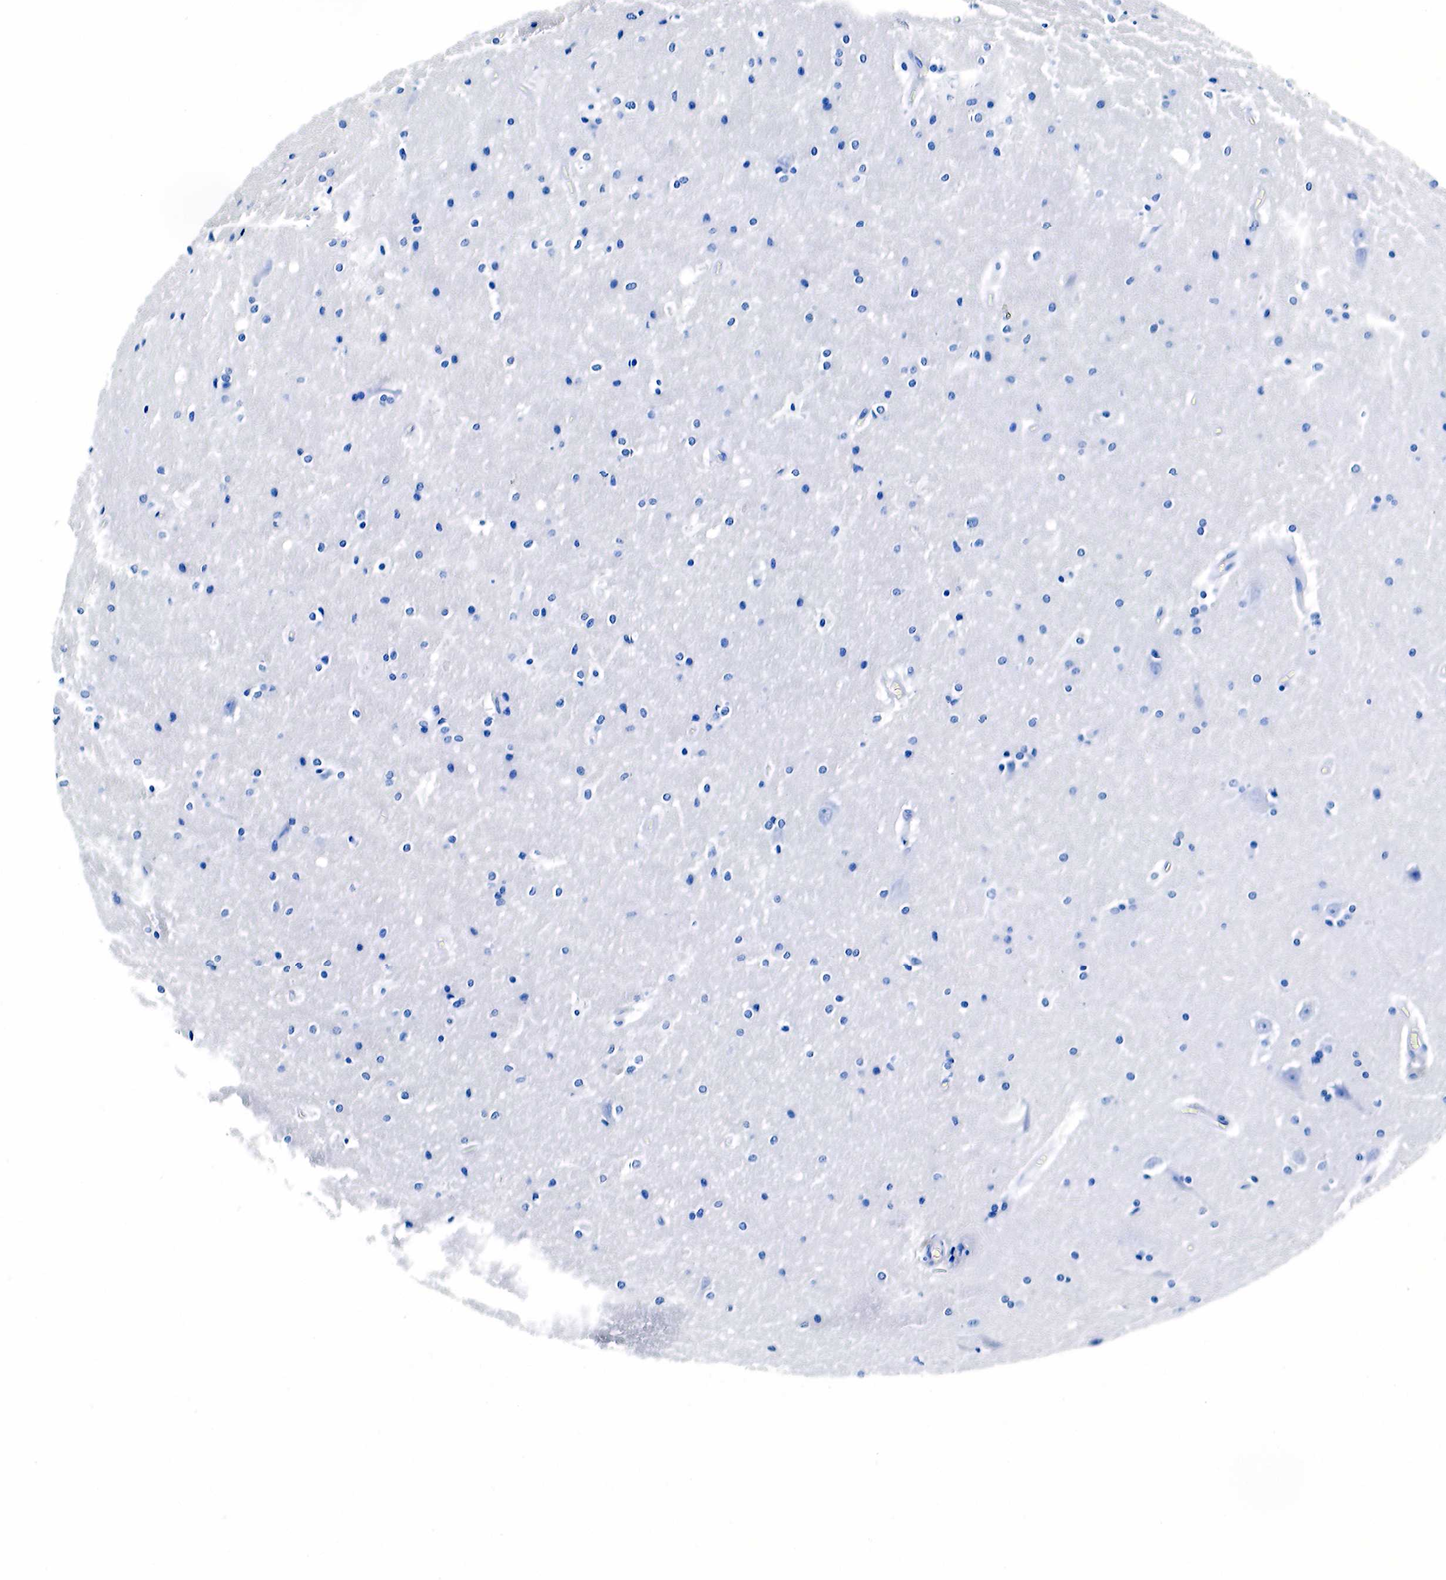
{"staining": {"intensity": "negative", "quantity": "none", "location": "none"}, "tissue": "hippocampus", "cell_type": "Glial cells", "image_type": "normal", "snomed": [{"axis": "morphology", "description": "Normal tissue, NOS"}, {"axis": "topography", "description": "Hippocampus"}], "caption": "An immunohistochemistry image of benign hippocampus is shown. There is no staining in glial cells of hippocampus.", "gene": "KLK3", "patient": {"sex": "female", "age": 19}}